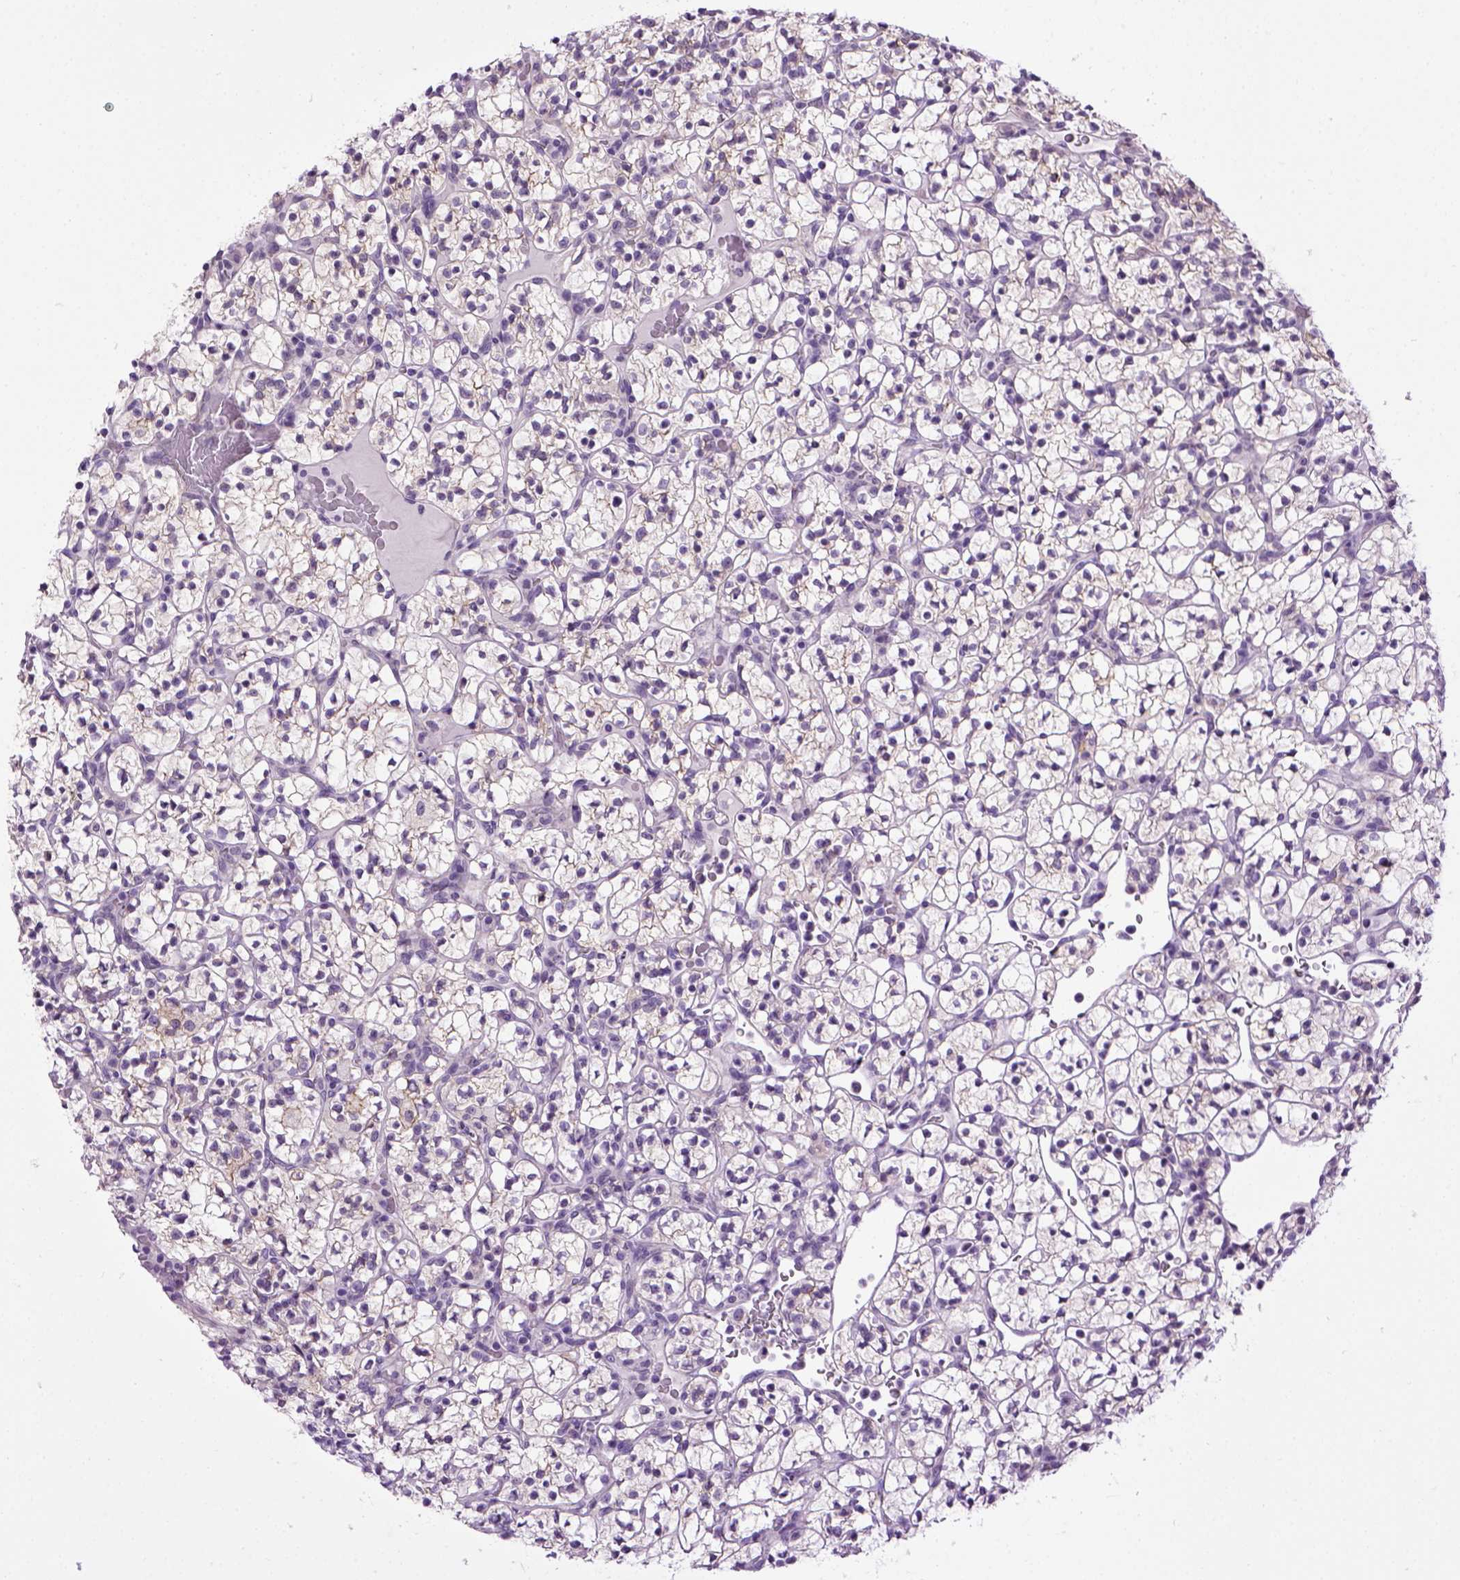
{"staining": {"intensity": "negative", "quantity": "none", "location": "none"}, "tissue": "renal cancer", "cell_type": "Tumor cells", "image_type": "cancer", "snomed": [{"axis": "morphology", "description": "Adenocarcinoma, NOS"}, {"axis": "topography", "description": "Kidney"}], "caption": "IHC of renal adenocarcinoma displays no expression in tumor cells. (DAB (3,3'-diaminobenzidine) immunohistochemistry, high magnification).", "gene": "CDH1", "patient": {"sex": "female", "age": 89}}